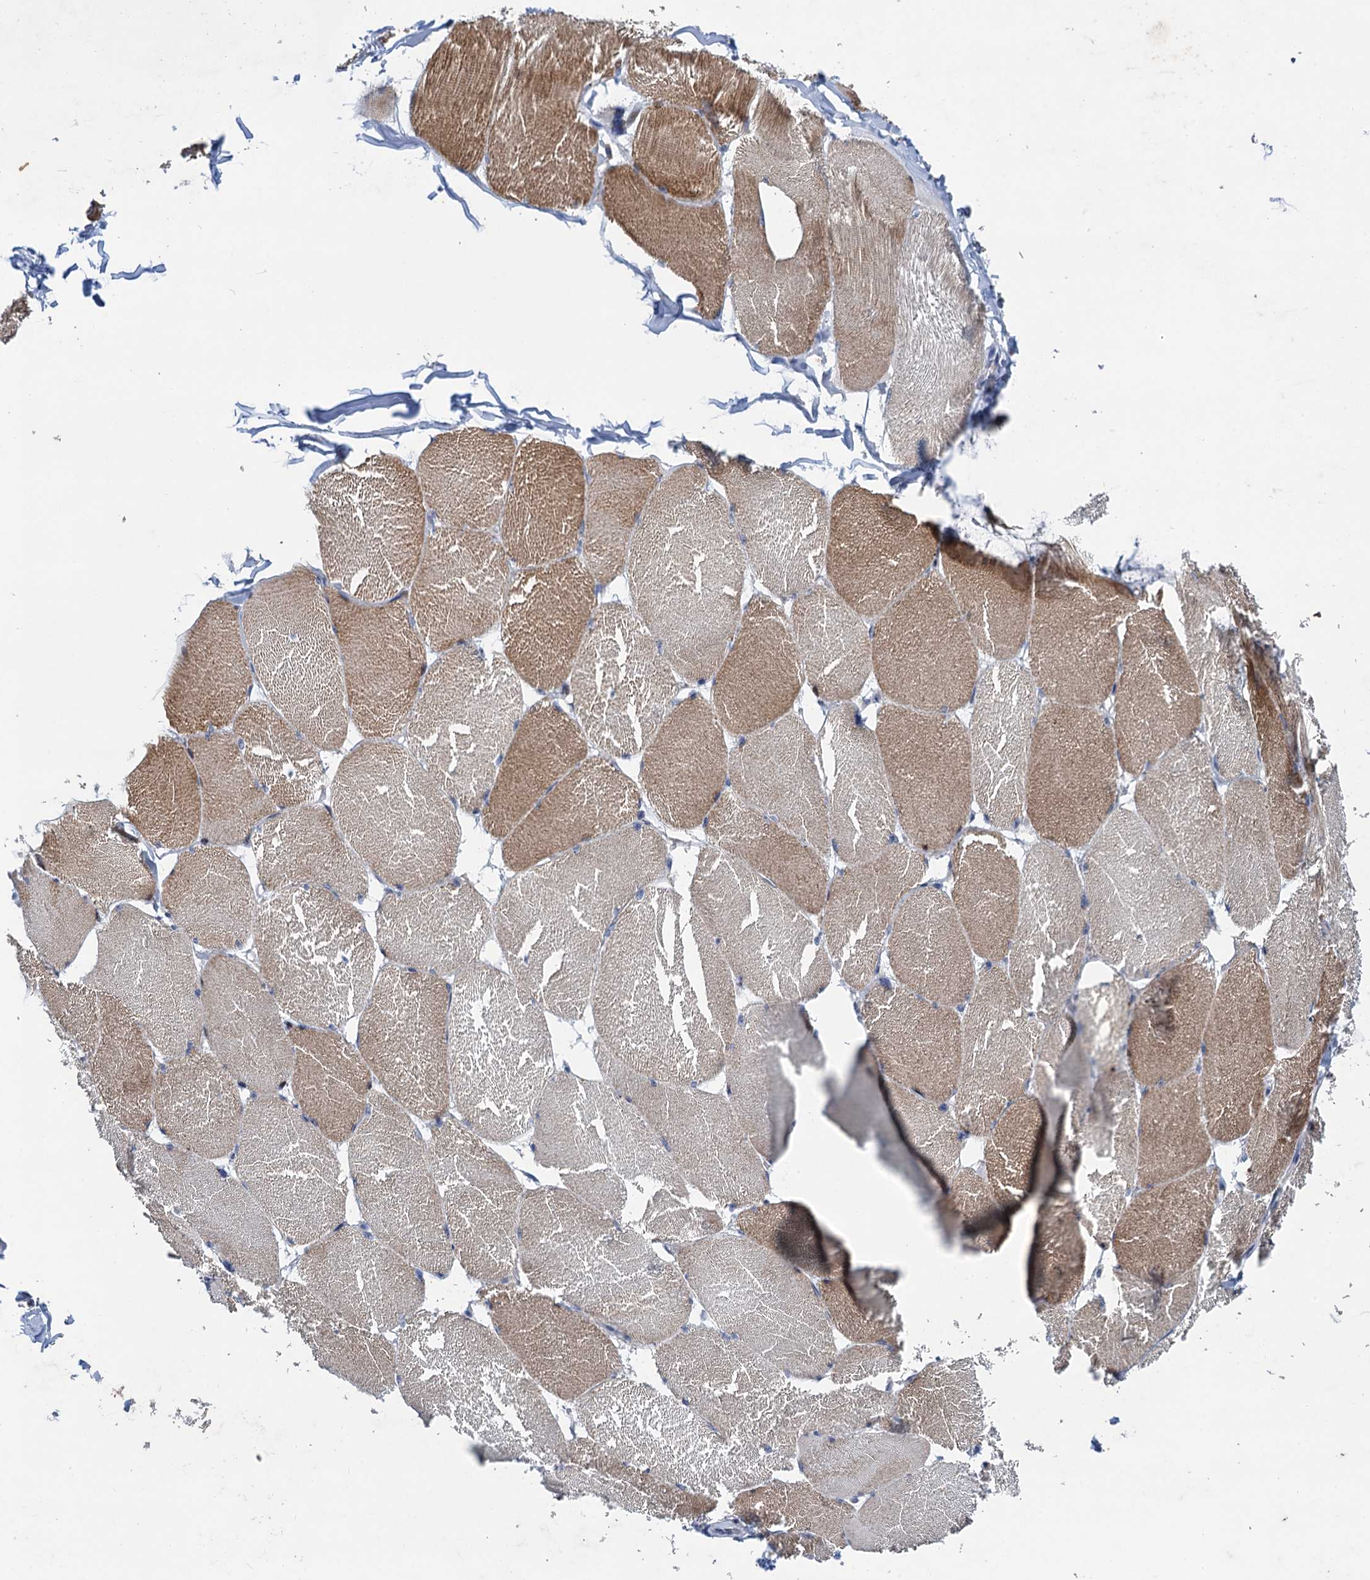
{"staining": {"intensity": "moderate", "quantity": "25%-75%", "location": "cytoplasmic/membranous"}, "tissue": "skeletal muscle", "cell_type": "Myocytes", "image_type": "normal", "snomed": [{"axis": "morphology", "description": "Normal tissue, NOS"}, {"axis": "topography", "description": "Skin"}, {"axis": "topography", "description": "Skeletal muscle"}], "caption": "This micrograph displays IHC staining of normal human skeletal muscle, with medium moderate cytoplasmic/membranous staining in approximately 25%-75% of myocytes.", "gene": "ESYT3", "patient": {"sex": "male", "age": 83}}